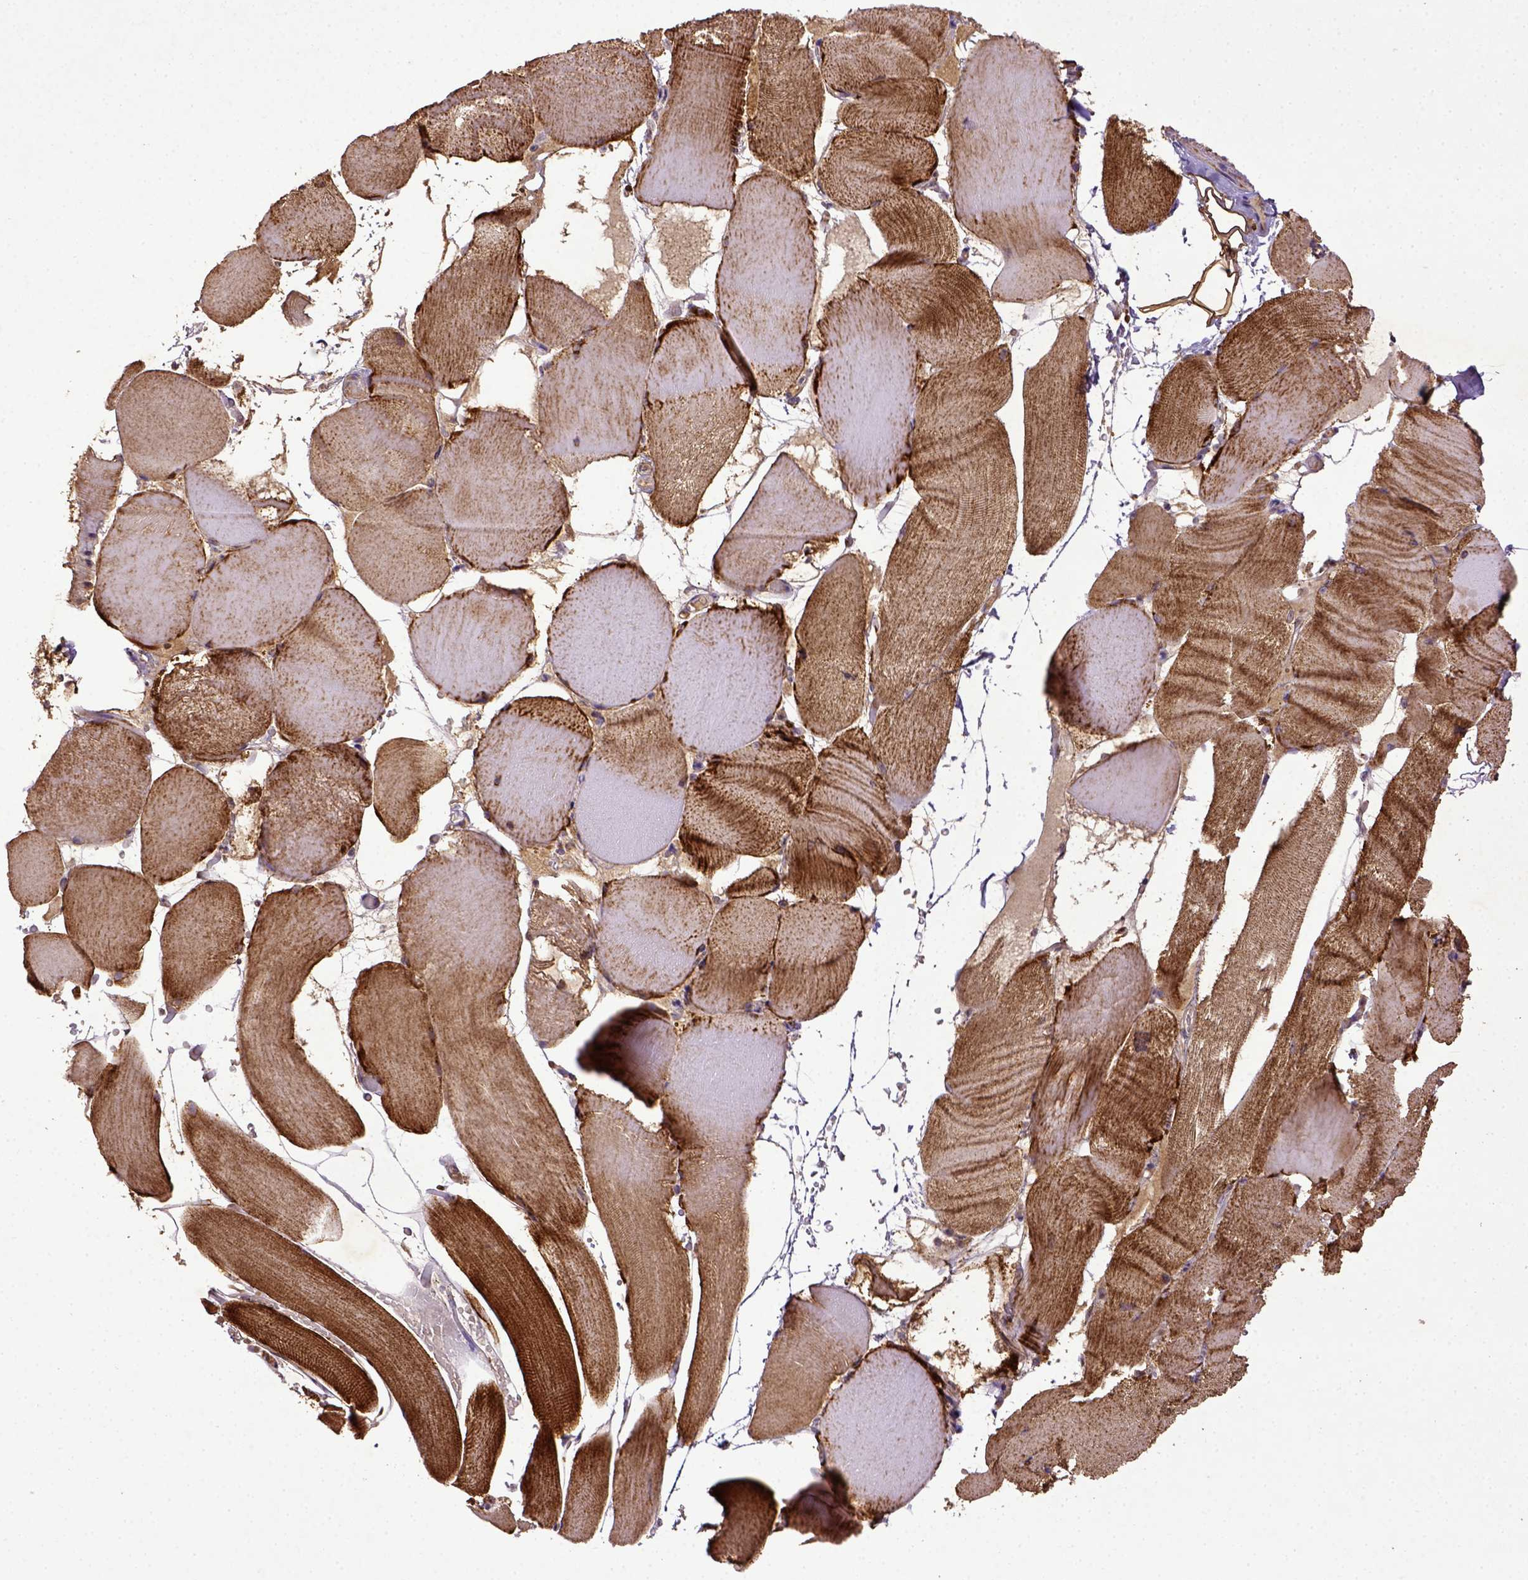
{"staining": {"intensity": "moderate", "quantity": ">75%", "location": "cytoplasmic/membranous"}, "tissue": "skeletal muscle", "cell_type": "Myocytes", "image_type": "normal", "snomed": [{"axis": "morphology", "description": "Normal tissue, NOS"}, {"axis": "topography", "description": "Skeletal muscle"}], "caption": "Protein staining demonstrates moderate cytoplasmic/membranous expression in about >75% of myocytes in unremarkable skeletal muscle. The staining is performed using DAB brown chromogen to label protein expression. The nuclei are counter-stained blue using hematoxylin.", "gene": "MT", "patient": {"sex": "female", "age": 37}}